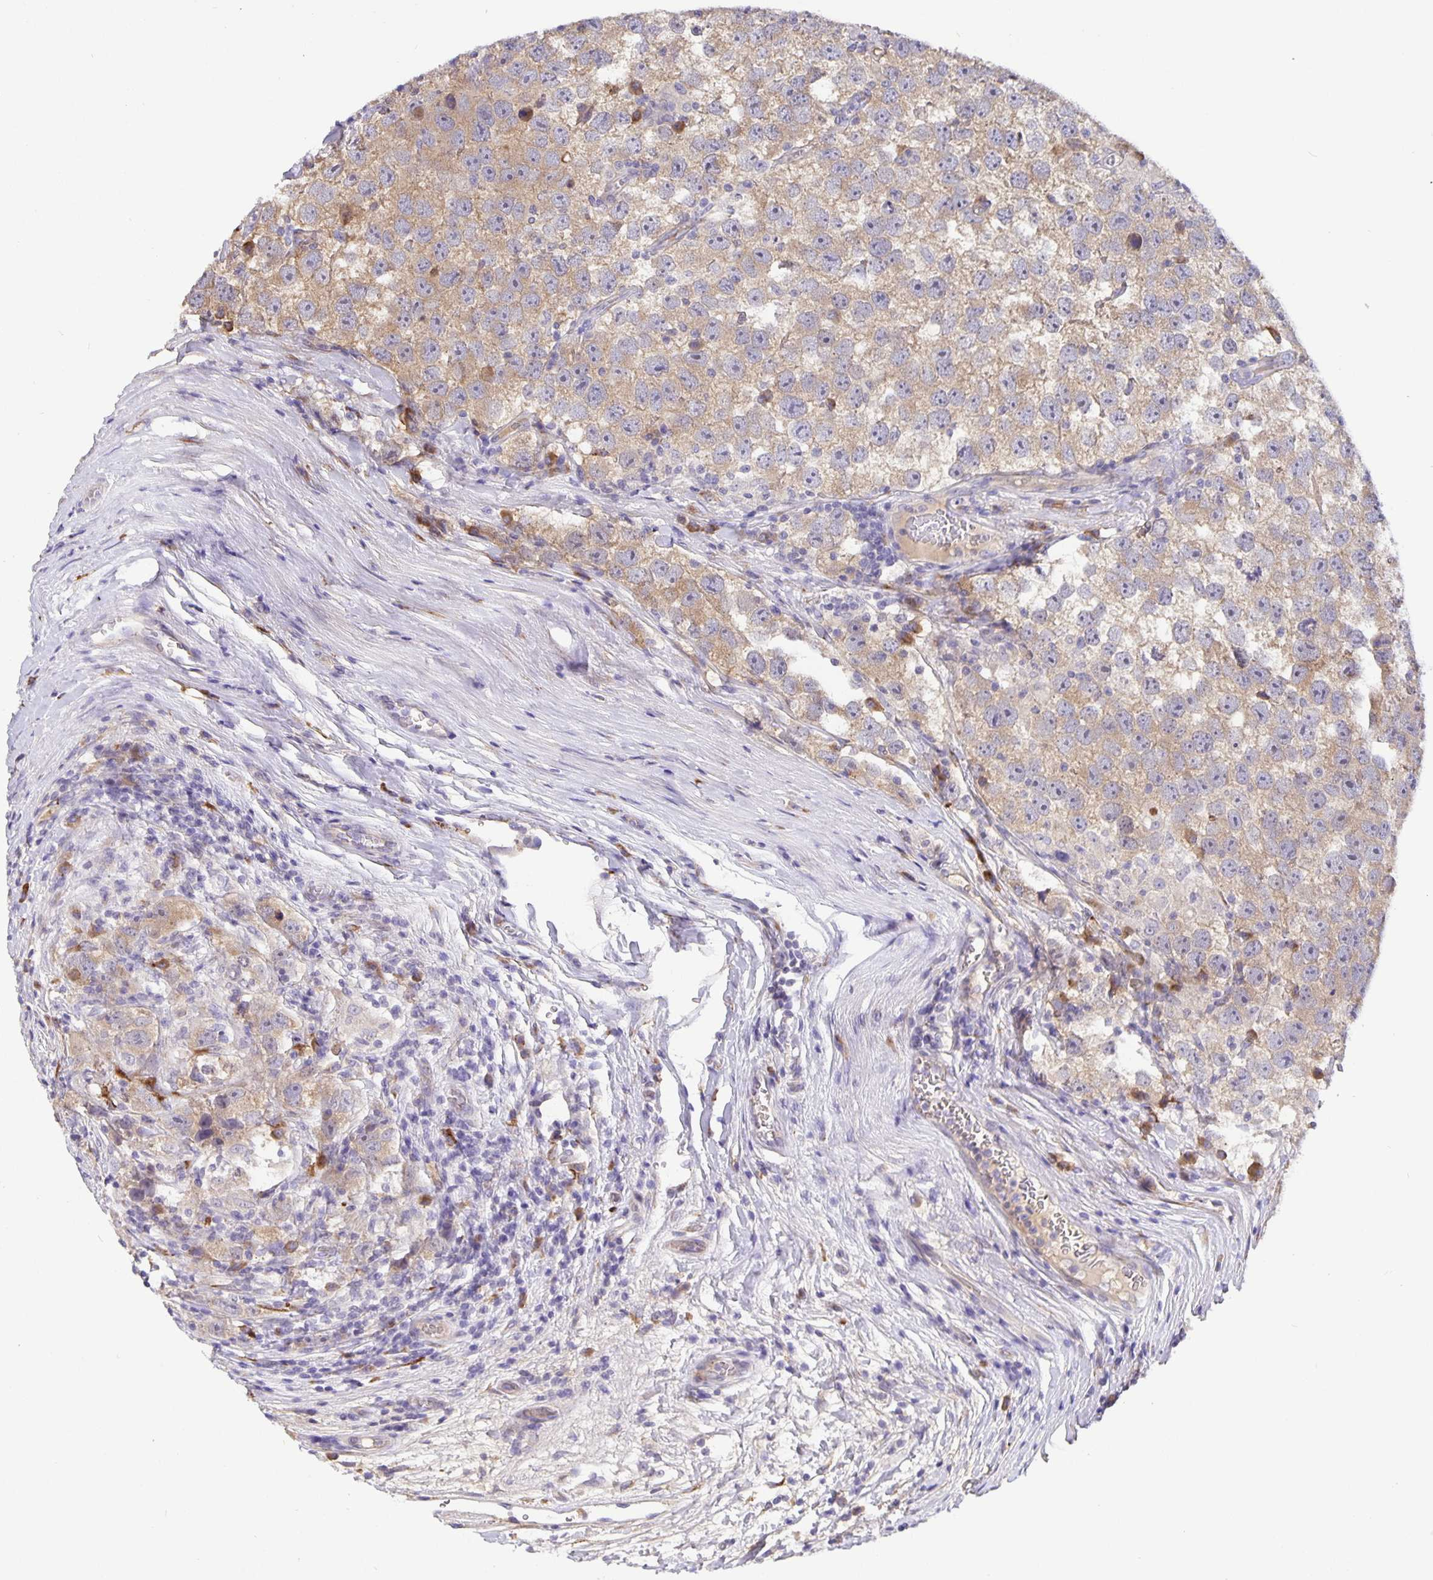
{"staining": {"intensity": "moderate", "quantity": ">75%", "location": "cytoplasmic/membranous"}, "tissue": "testis cancer", "cell_type": "Tumor cells", "image_type": "cancer", "snomed": [{"axis": "morphology", "description": "Seminoma, NOS"}, {"axis": "topography", "description": "Testis"}], "caption": "A photomicrograph showing moderate cytoplasmic/membranous staining in about >75% of tumor cells in testis cancer (seminoma), as visualized by brown immunohistochemical staining.", "gene": "EML6", "patient": {"sex": "male", "age": 26}}